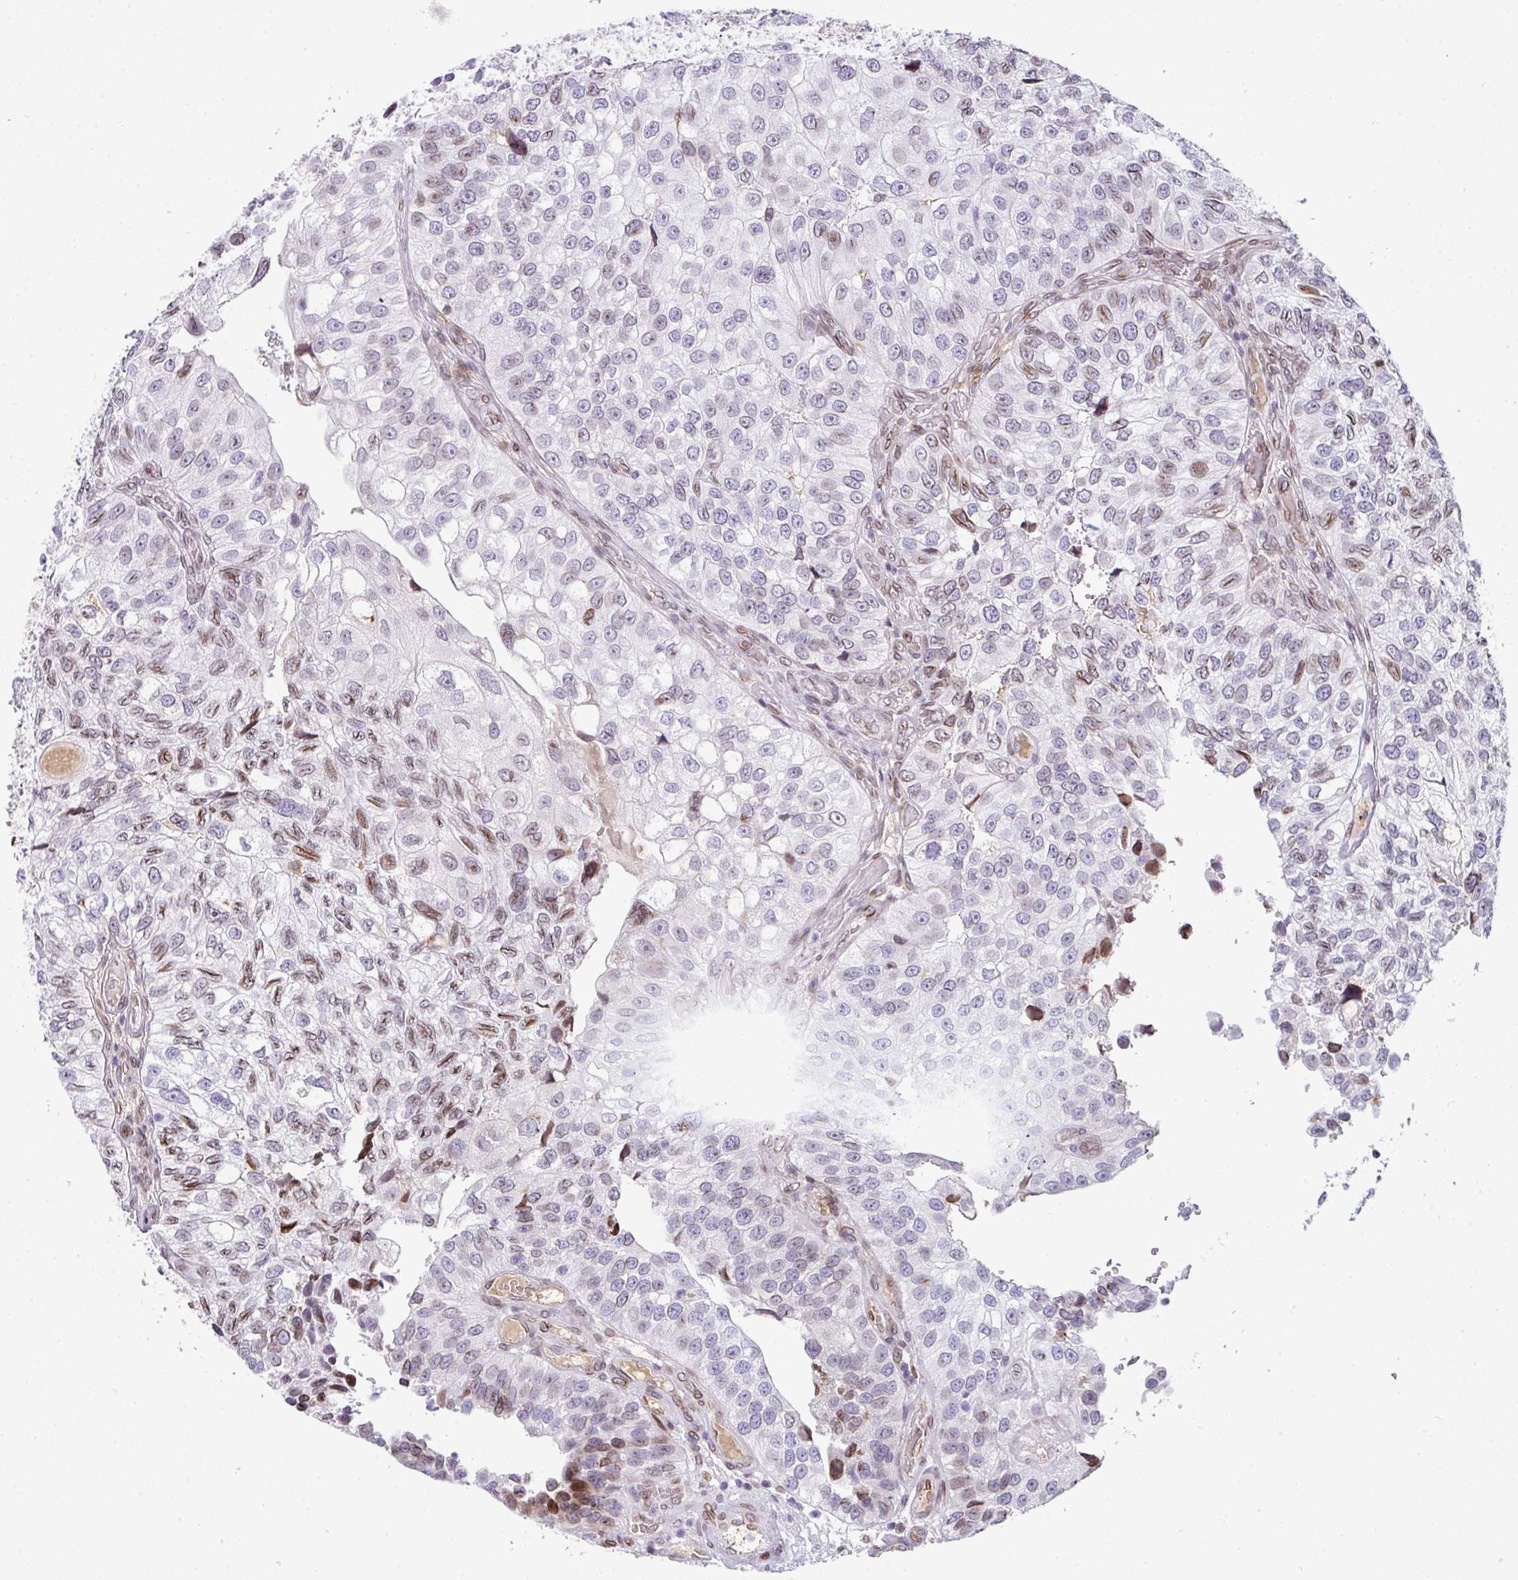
{"staining": {"intensity": "moderate", "quantity": "<25%", "location": "nuclear"}, "tissue": "urothelial cancer", "cell_type": "Tumor cells", "image_type": "cancer", "snomed": [{"axis": "morphology", "description": "Urothelial carcinoma, NOS"}, {"axis": "topography", "description": "Urinary bladder"}], "caption": "Immunohistochemistry (IHC) image of urothelial cancer stained for a protein (brown), which displays low levels of moderate nuclear positivity in about <25% of tumor cells.", "gene": "PLK1", "patient": {"sex": "male", "age": 87}}